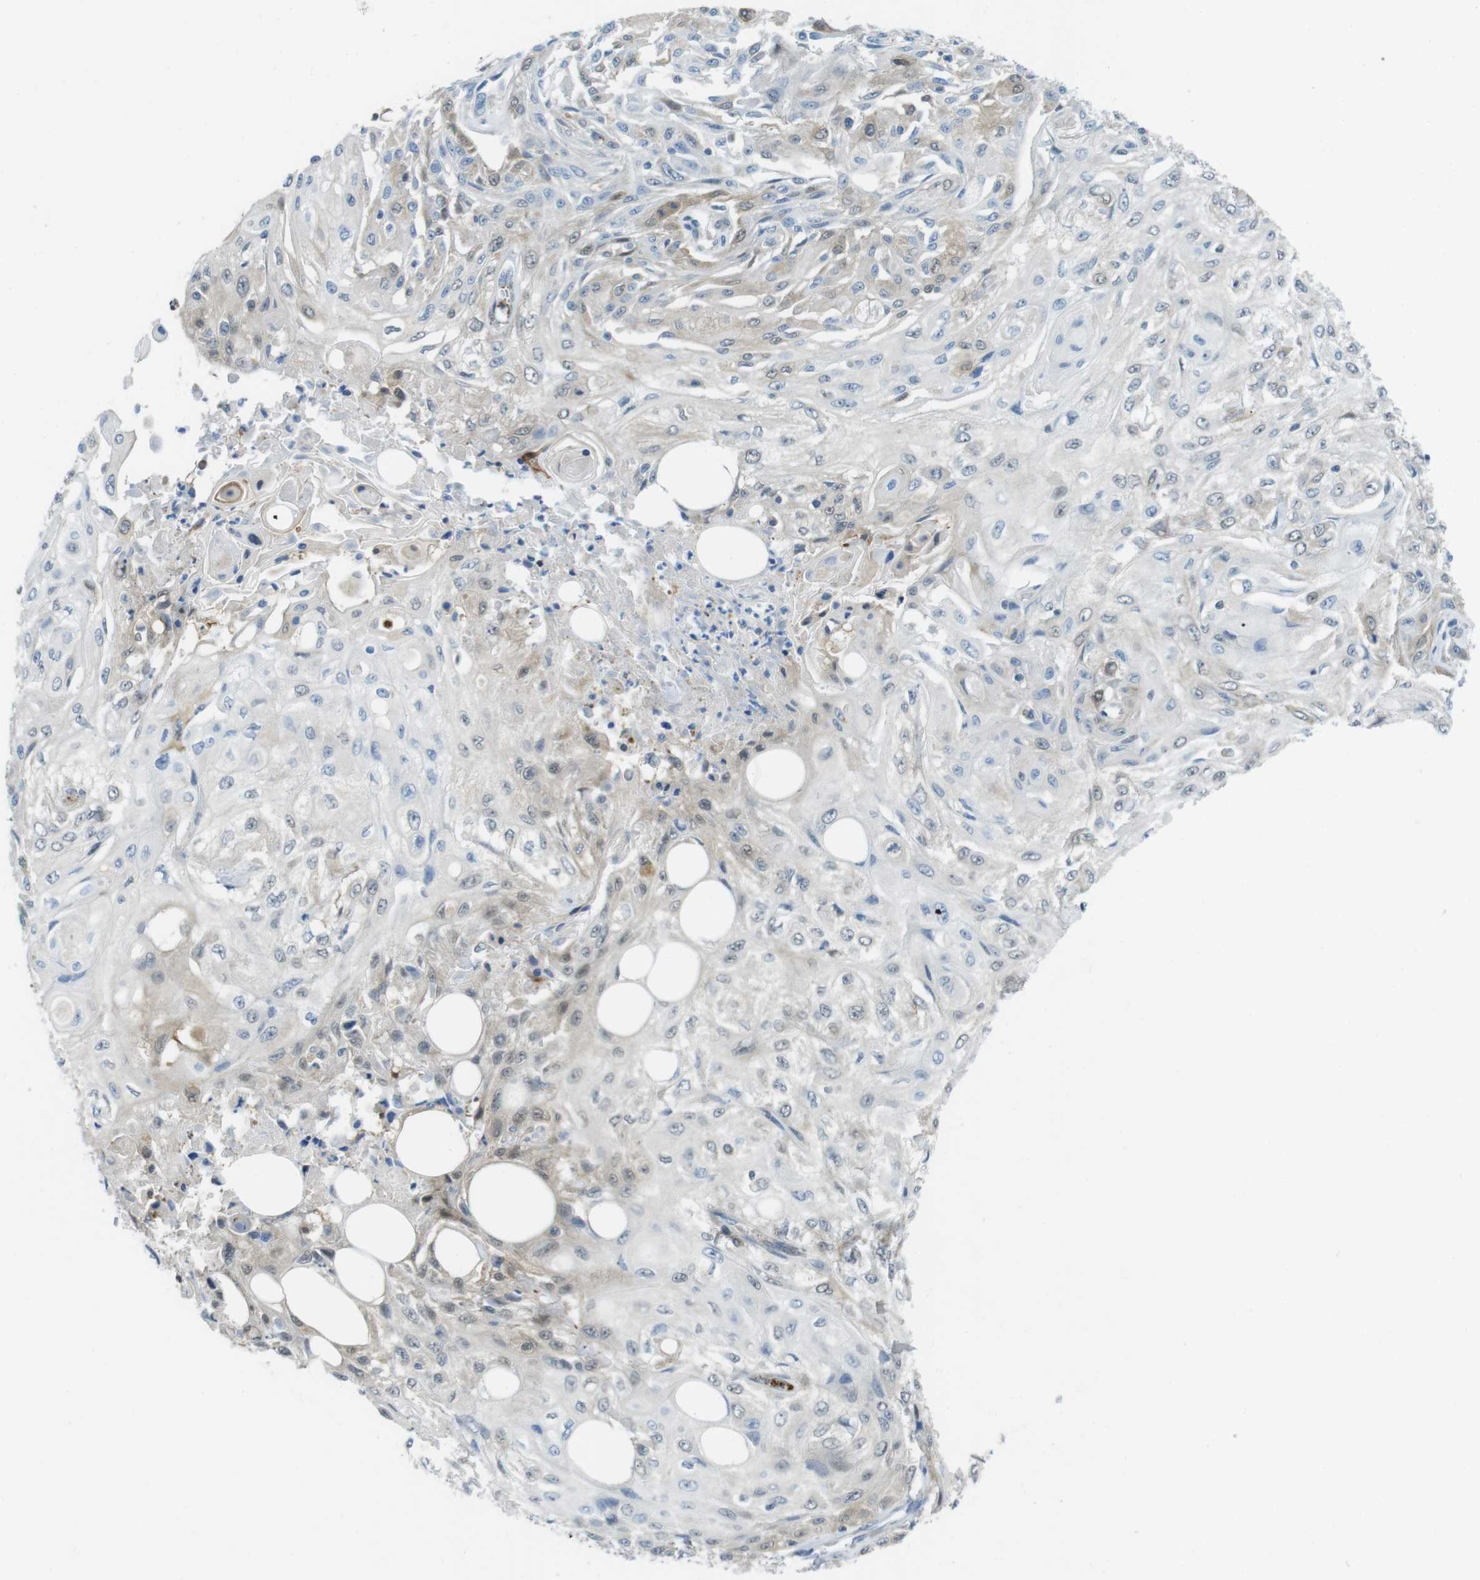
{"staining": {"intensity": "weak", "quantity": "25%-75%", "location": "cytoplasmic/membranous,nuclear"}, "tissue": "skin cancer", "cell_type": "Tumor cells", "image_type": "cancer", "snomed": [{"axis": "morphology", "description": "Squamous cell carcinoma, NOS"}, {"axis": "topography", "description": "Skin"}], "caption": "This is a photomicrograph of IHC staining of skin cancer (squamous cell carcinoma), which shows weak staining in the cytoplasmic/membranous and nuclear of tumor cells.", "gene": "CASP2", "patient": {"sex": "male", "age": 75}}